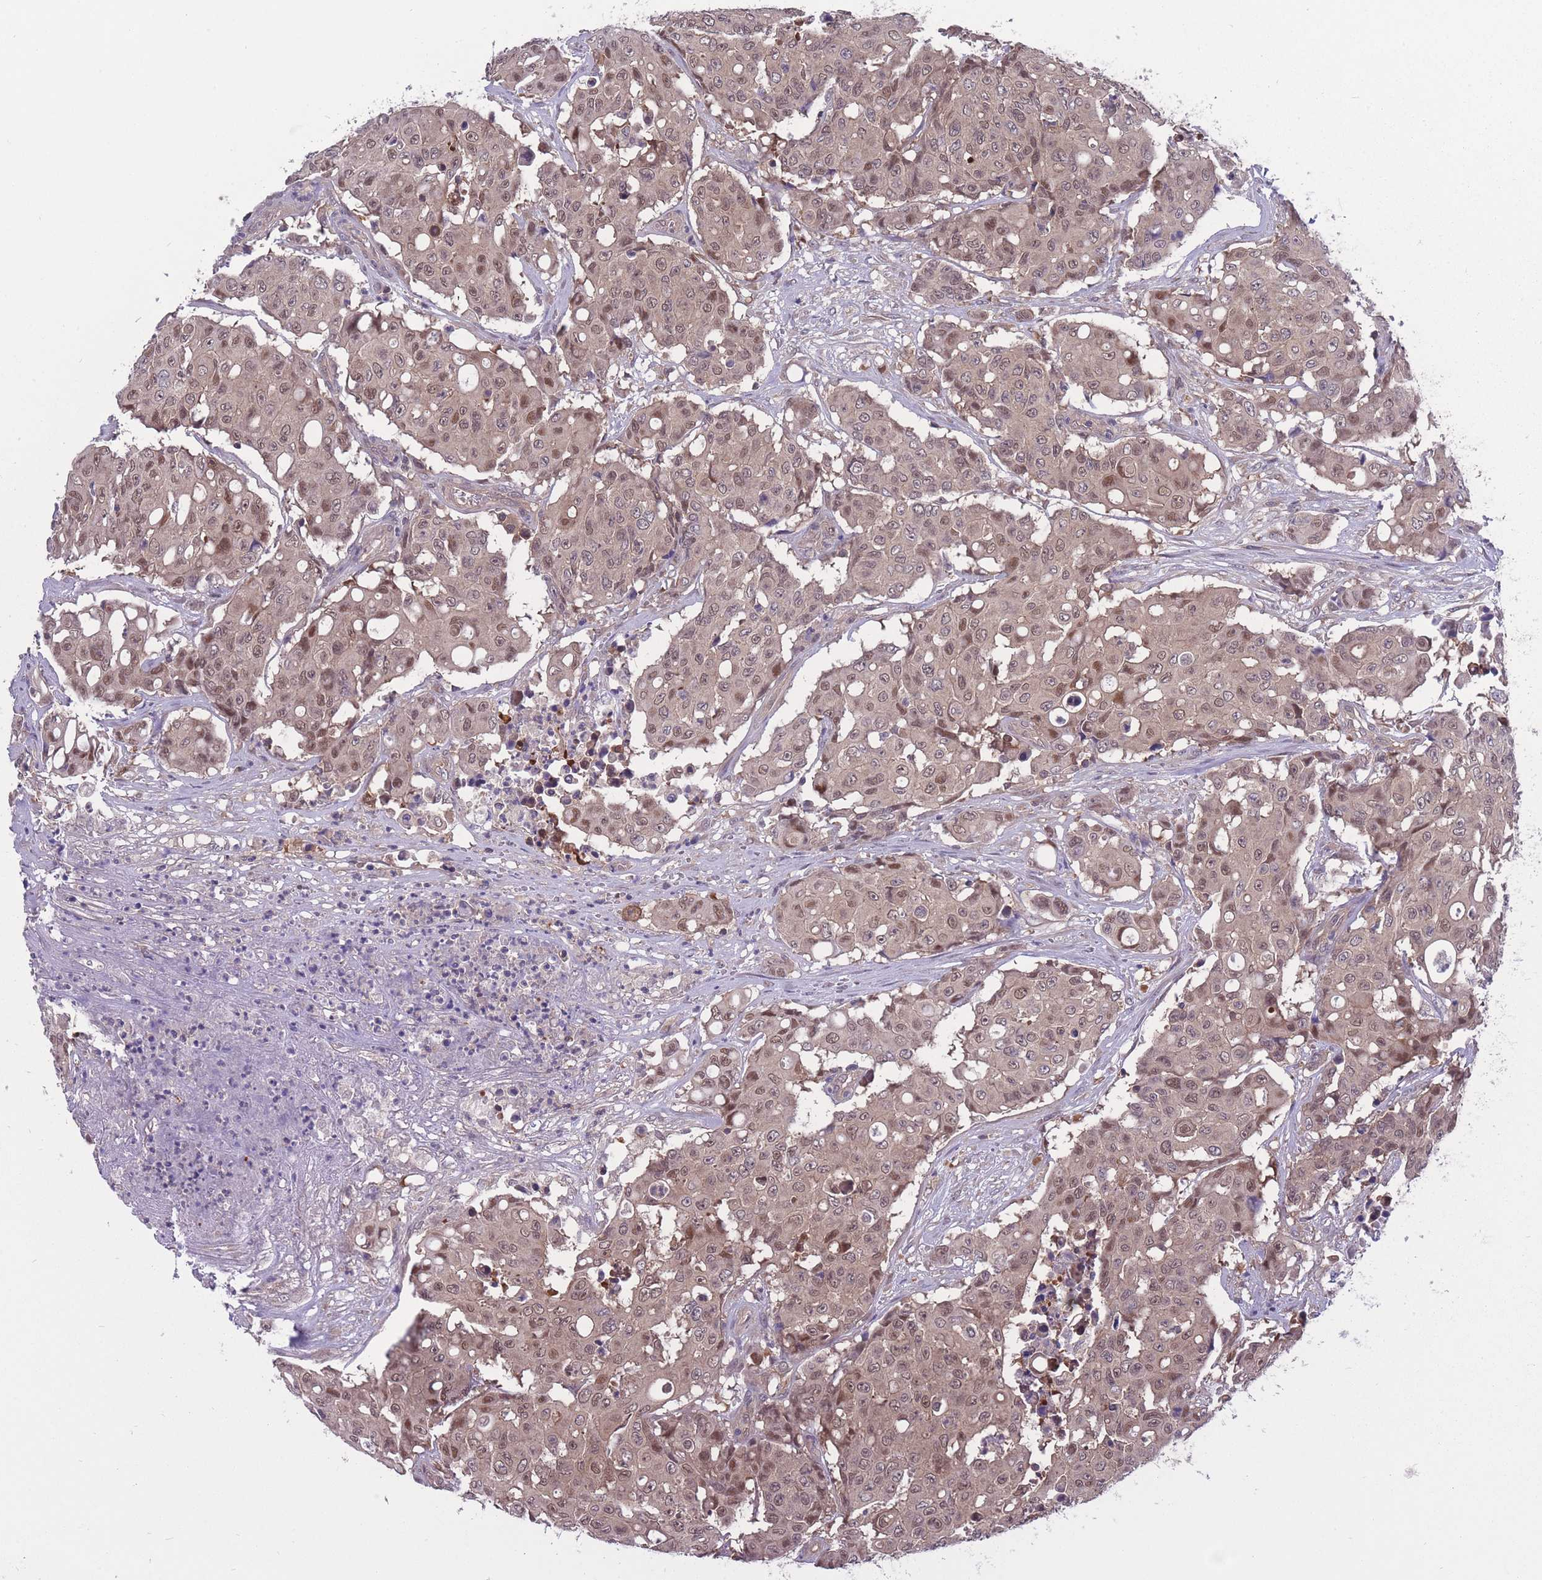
{"staining": {"intensity": "moderate", "quantity": ">75%", "location": "cytoplasmic/membranous,nuclear"}, "tissue": "colorectal cancer", "cell_type": "Tumor cells", "image_type": "cancer", "snomed": [{"axis": "morphology", "description": "Adenocarcinoma, NOS"}, {"axis": "topography", "description": "Colon"}], "caption": "About >75% of tumor cells in human adenocarcinoma (colorectal) show moderate cytoplasmic/membranous and nuclear protein positivity as visualized by brown immunohistochemical staining.", "gene": "UBE2N", "patient": {"sex": "male", "age": 51}}